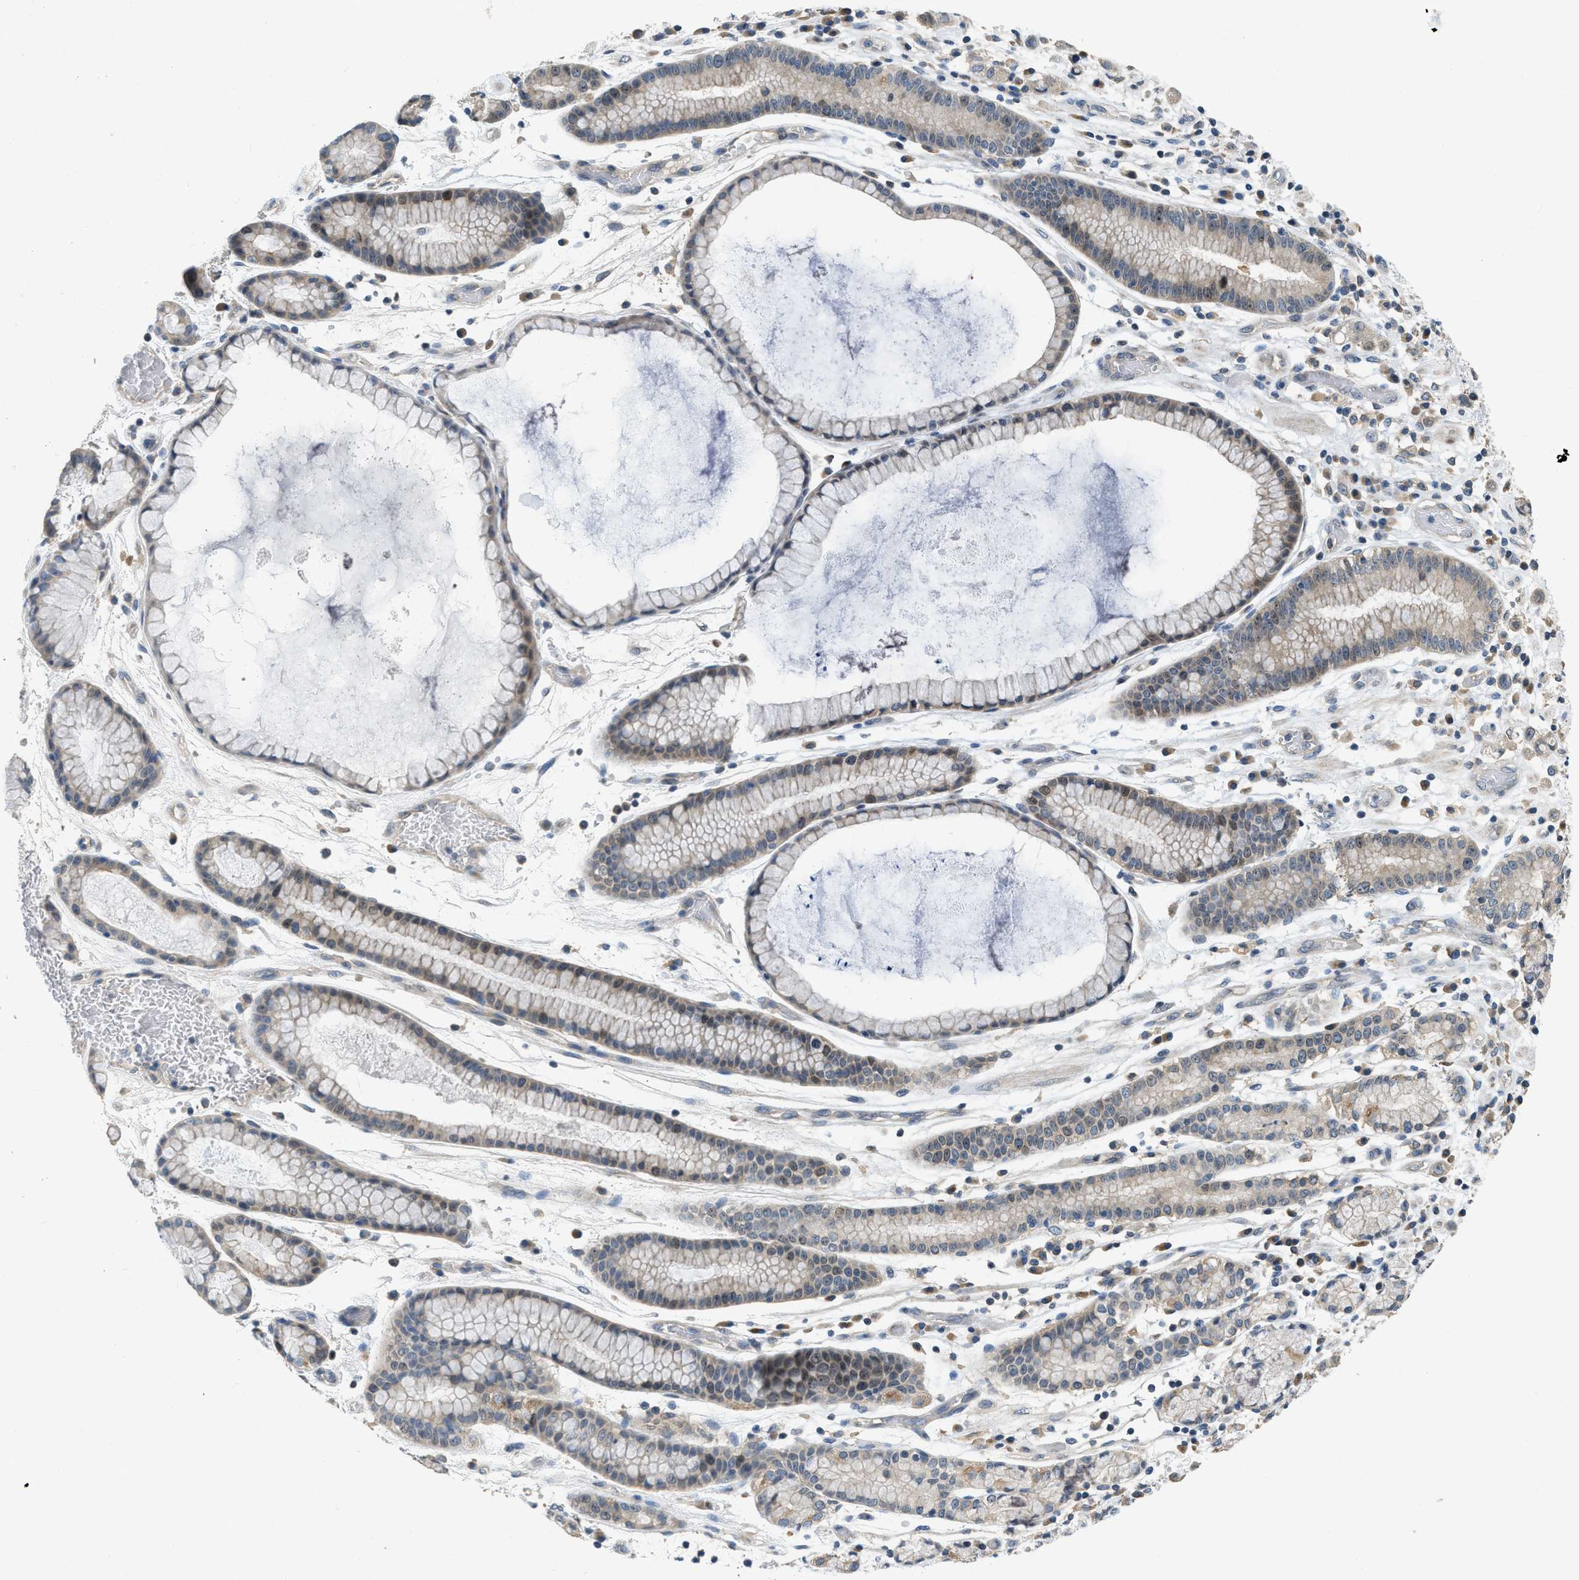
{"staining": {"intensity": "weak", "quantity": "25%-75%", "location": "cytoplasmic/membranous,nuclear"}, "tissue": "stomach cancer", "cell_type": "Tumor cells", "image_type": "cancer", "snomed": [{"axis": "morphology", "description": "Adenocarcinoma, NOS"}, {"axis": "topography", "description": "Stomach, lower"}], "caption": "A brown stain labels weak cytoplasmic/membranous and nuclear staining of a protein in human stomach cancer (adenocarcinoma) tumor cells.", "gene": "MIS18A", "patient": {"sex": "male", "age": 88}}